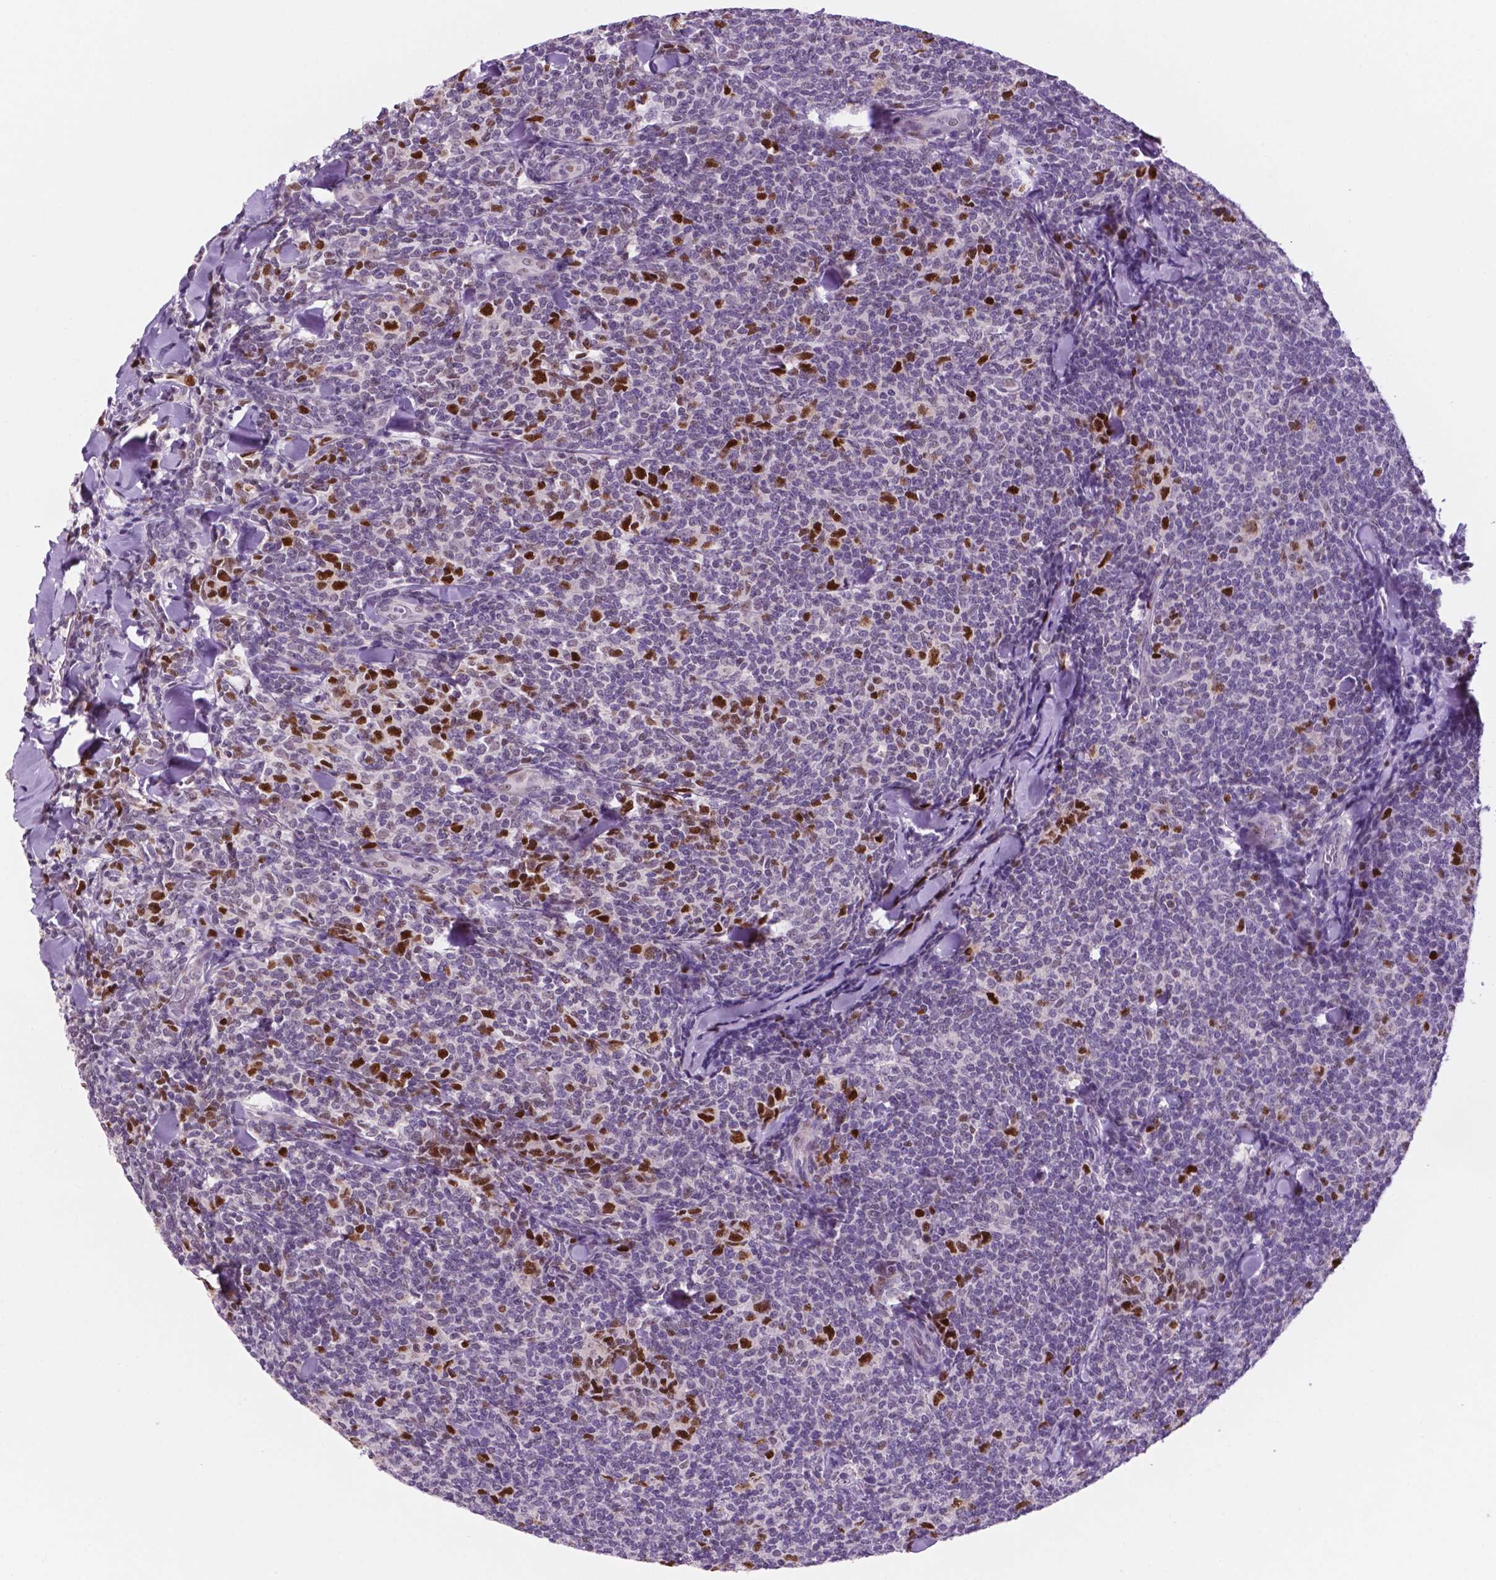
{"staining": {"intensity": "strong", "quantity": "<25%", "location": "nuclear"}, "tissue": "lymphoma", "cell_type": "Tumor cells", "image_type": "cancer", "snomed": [{"axis": "morphology", "description": "Malignant lymphoma, non-Hodgkin's type, Low grade"}, {"axis": "topography", "description": "Lymph node"}], "caption": "Malignant lymphoma, non-Hodgkin's type (low-grade) stained for a protein shows strong nuclear positivity in tumor cells.", "gene": "NCAPH2", "patient": {"sex": "female", "age": 56}}